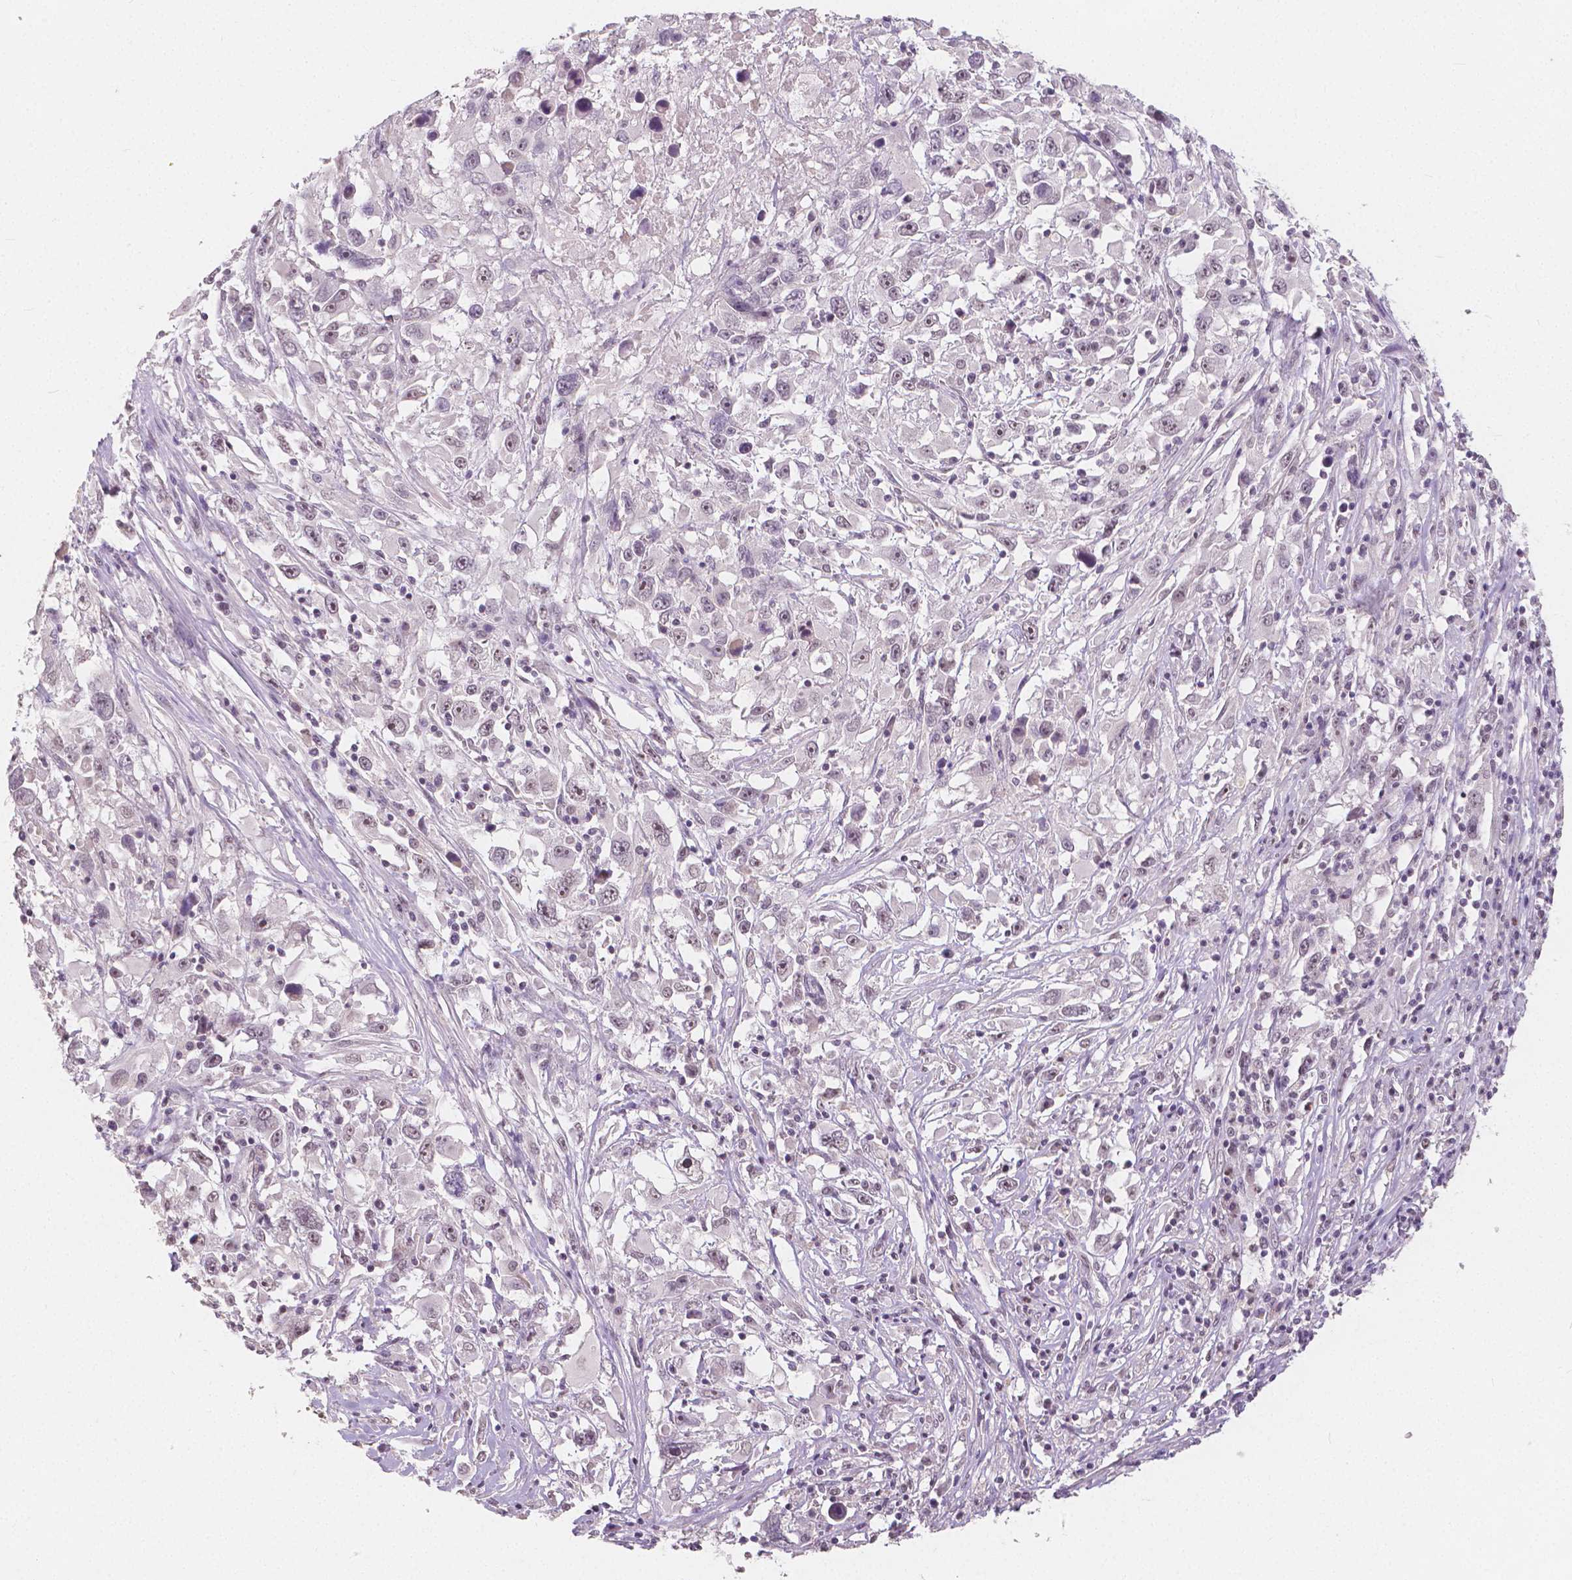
{"staining": {"intensity": "weak", "quantity": "<25%", "location": "nuclear"}, "tissue": "melanoma", "cell_type": "Tumor cells", "image_type": "cancer", "snomed": [{"axis": "morphology", "description": "Malignant melanoma, Metastatic site"}, {"axis": "topography", "description": "Soft tissue"}], "caption": "A micrograph of human melanoma is negative for staining in tumor cells.", "gene": "NOLC1", "patient": {"sex": "male", "age": 50}}